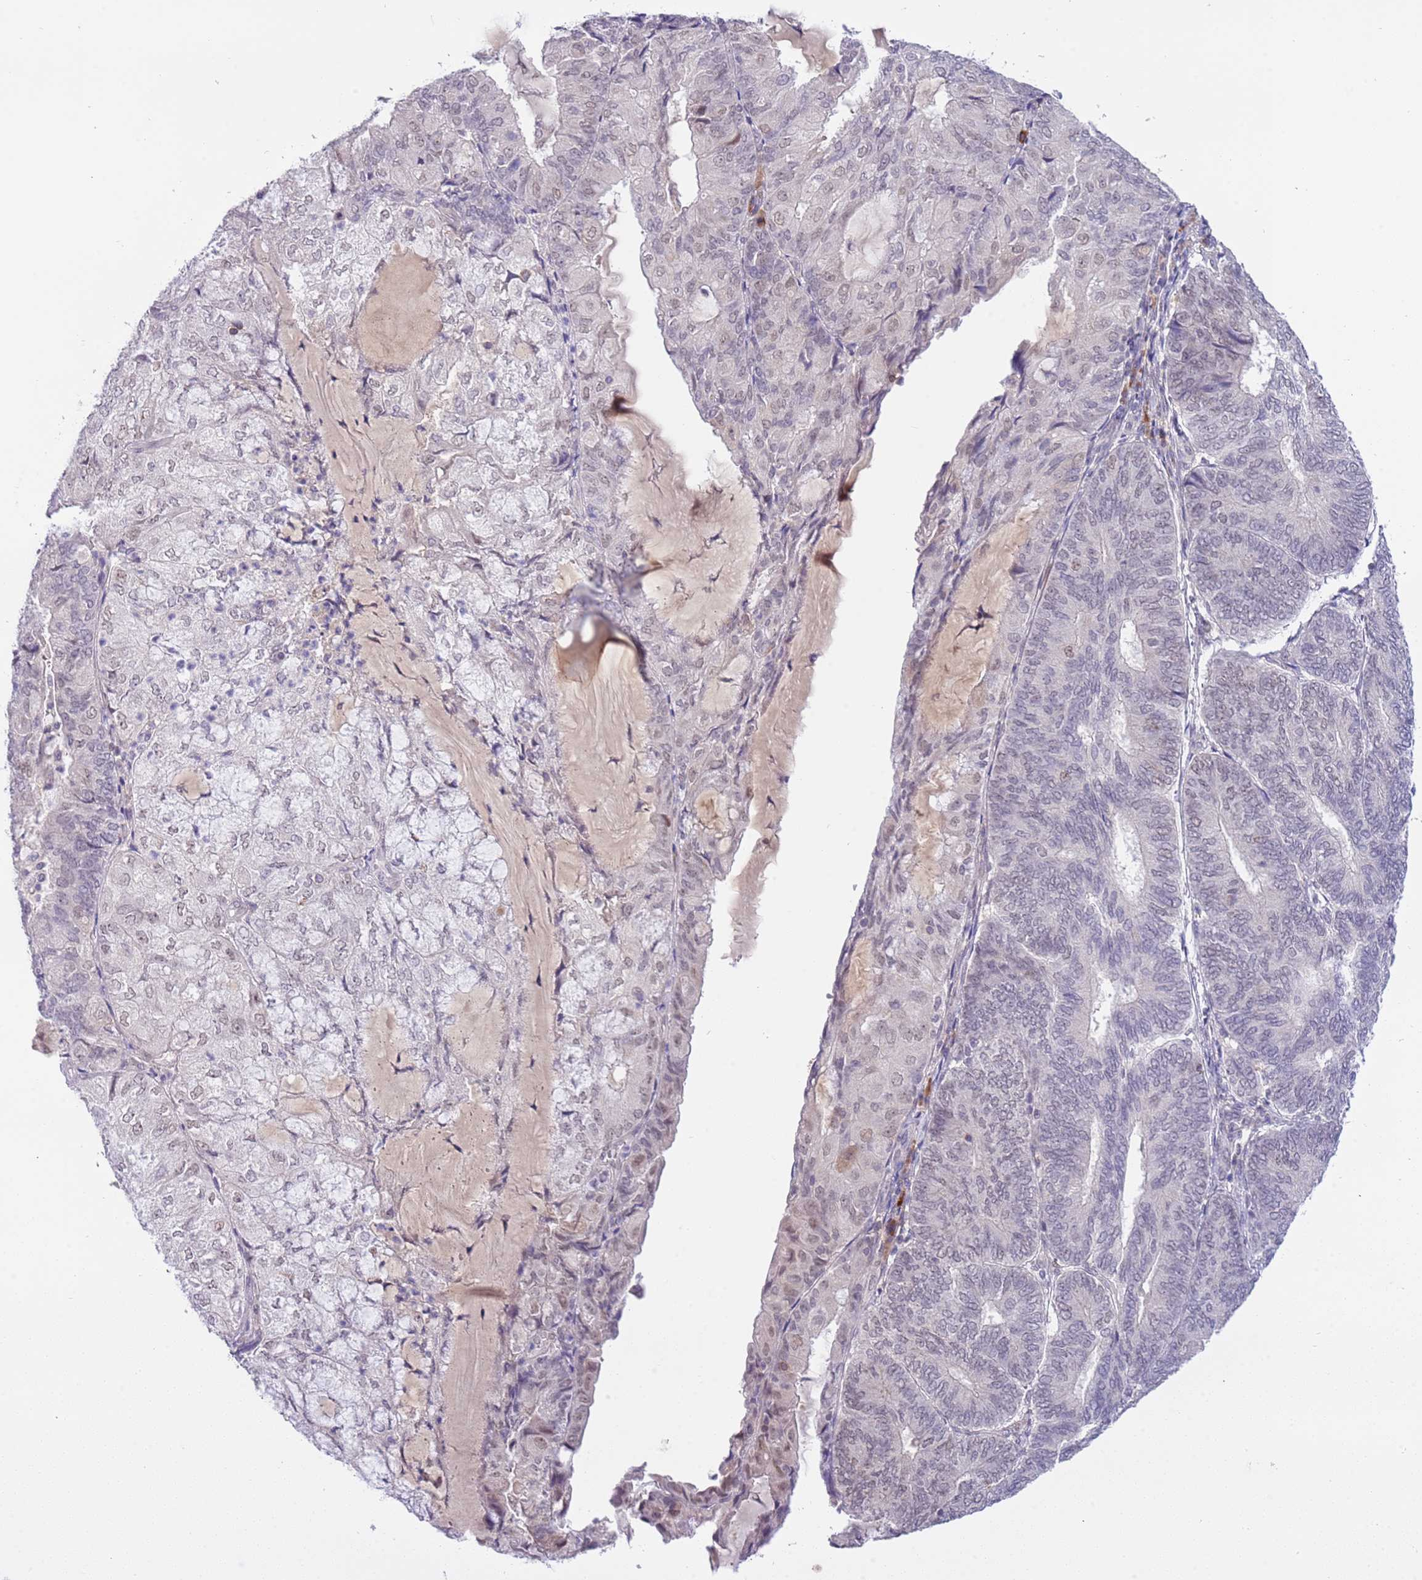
{"staining": {"intensity": "weak", "quantity": "<25%", "location": "nuclear"}, "tissue": "endometrial cancer", "cell_type": "Tumor cells", "image_type": "cancer", "snomed": [{"axis": "morphology", "description": "Adenocarcinoma, NOS"}, {"axis": "topography", "description": "Endometrium"}], "caption": "Human adenocarcinoma (endometrial) stained for a protein using IHC displays no staining in tumor cells.", "gene": "MAGEF1", "patient": {"sex": "female", "age": 81}}